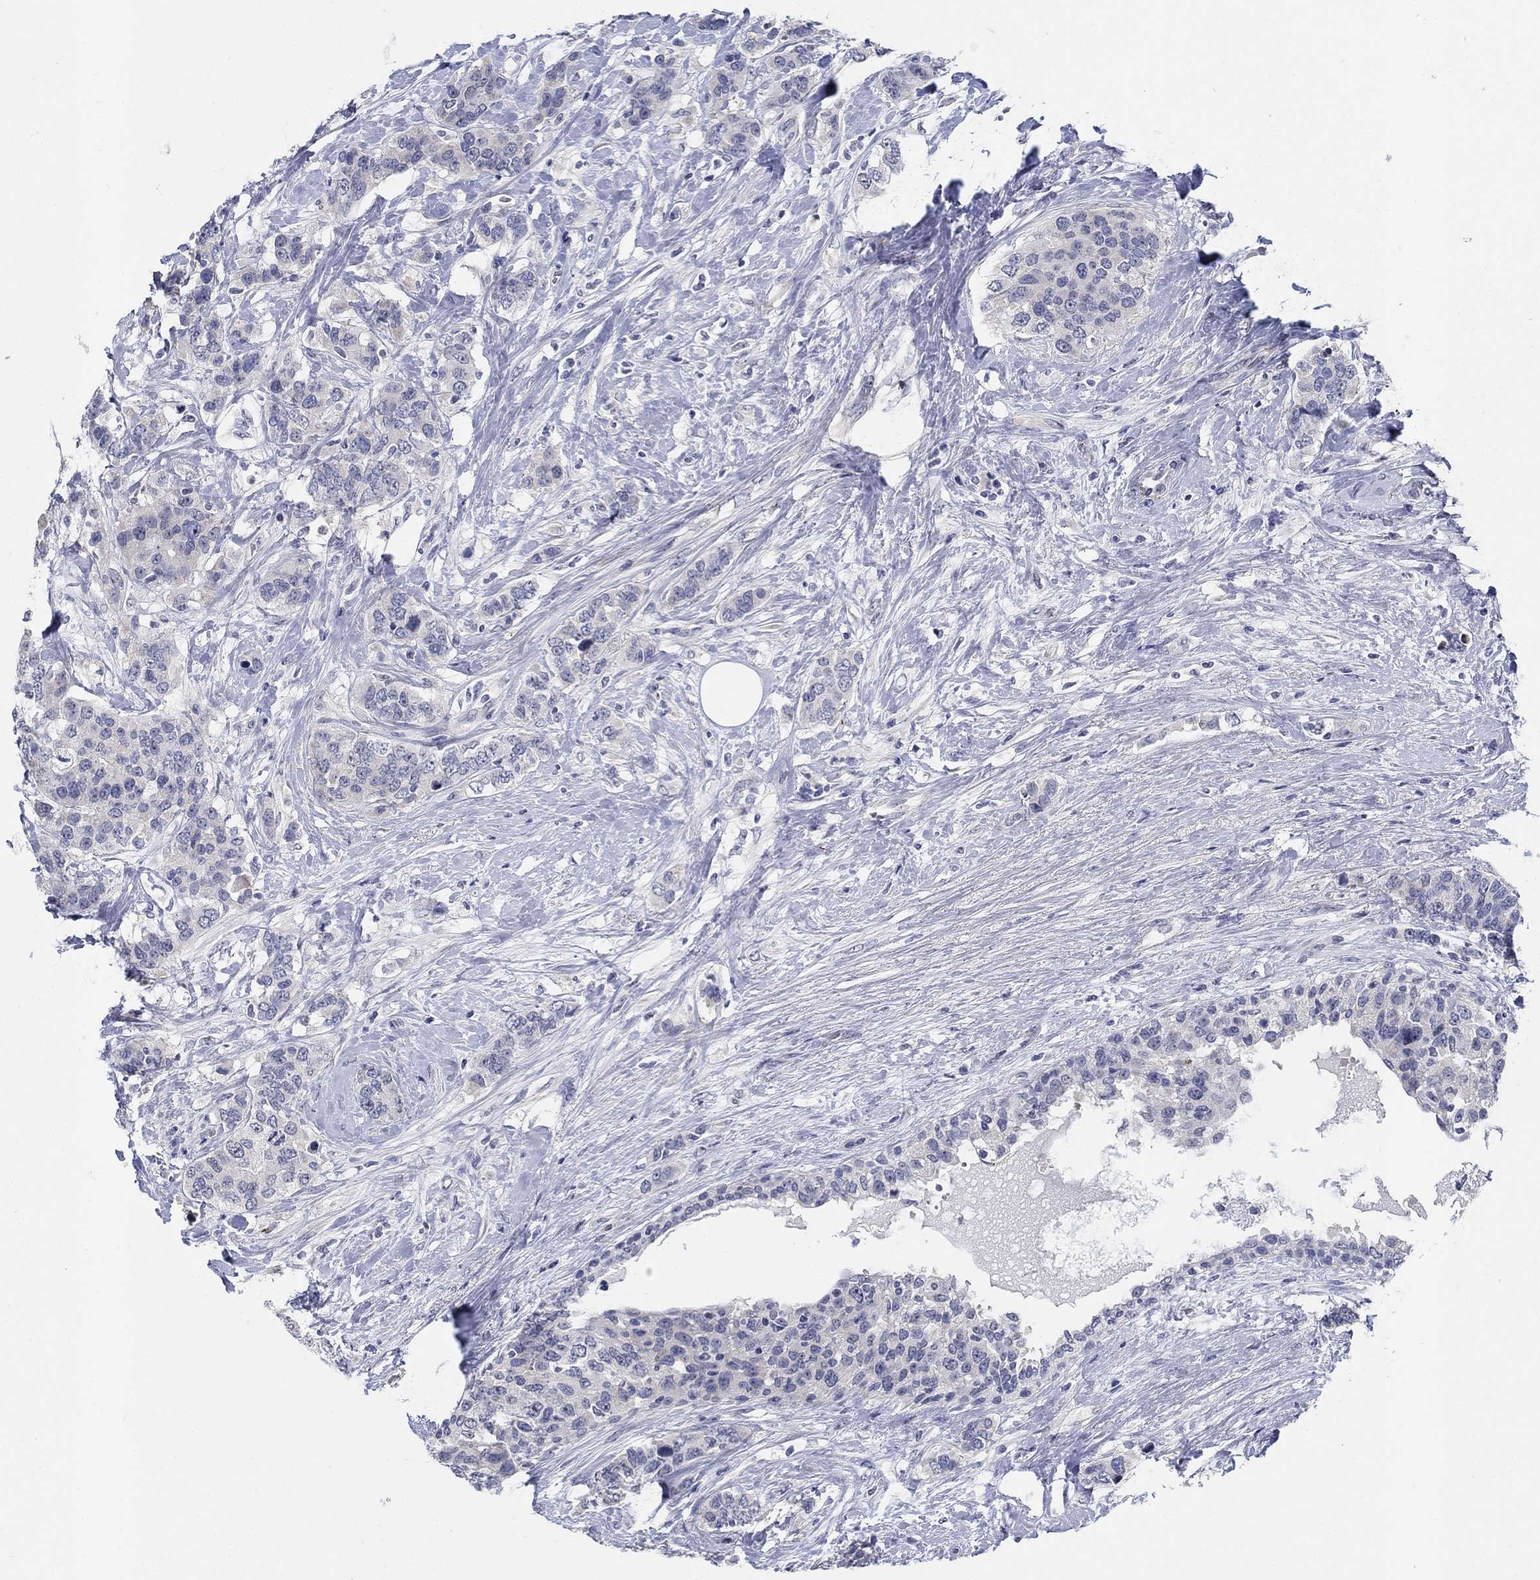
{"staining": {"intensity": "negative", "quantity": "none", "location": "none"}, "tissue": "breast cancer", "cell_type": "Tumor cells", "image_type": "cancer", "snomed": [{"axis": "morphology", "description": "Lobular carcinoma"}, {"axis": "topography", "description": "Breast"}], "caption": "Immunohistochemistry of breast lobular carcinoma displays no staining in tumor cells.", "gene": "SMIM18", "patient": {"sex": "female", "age": 59}}